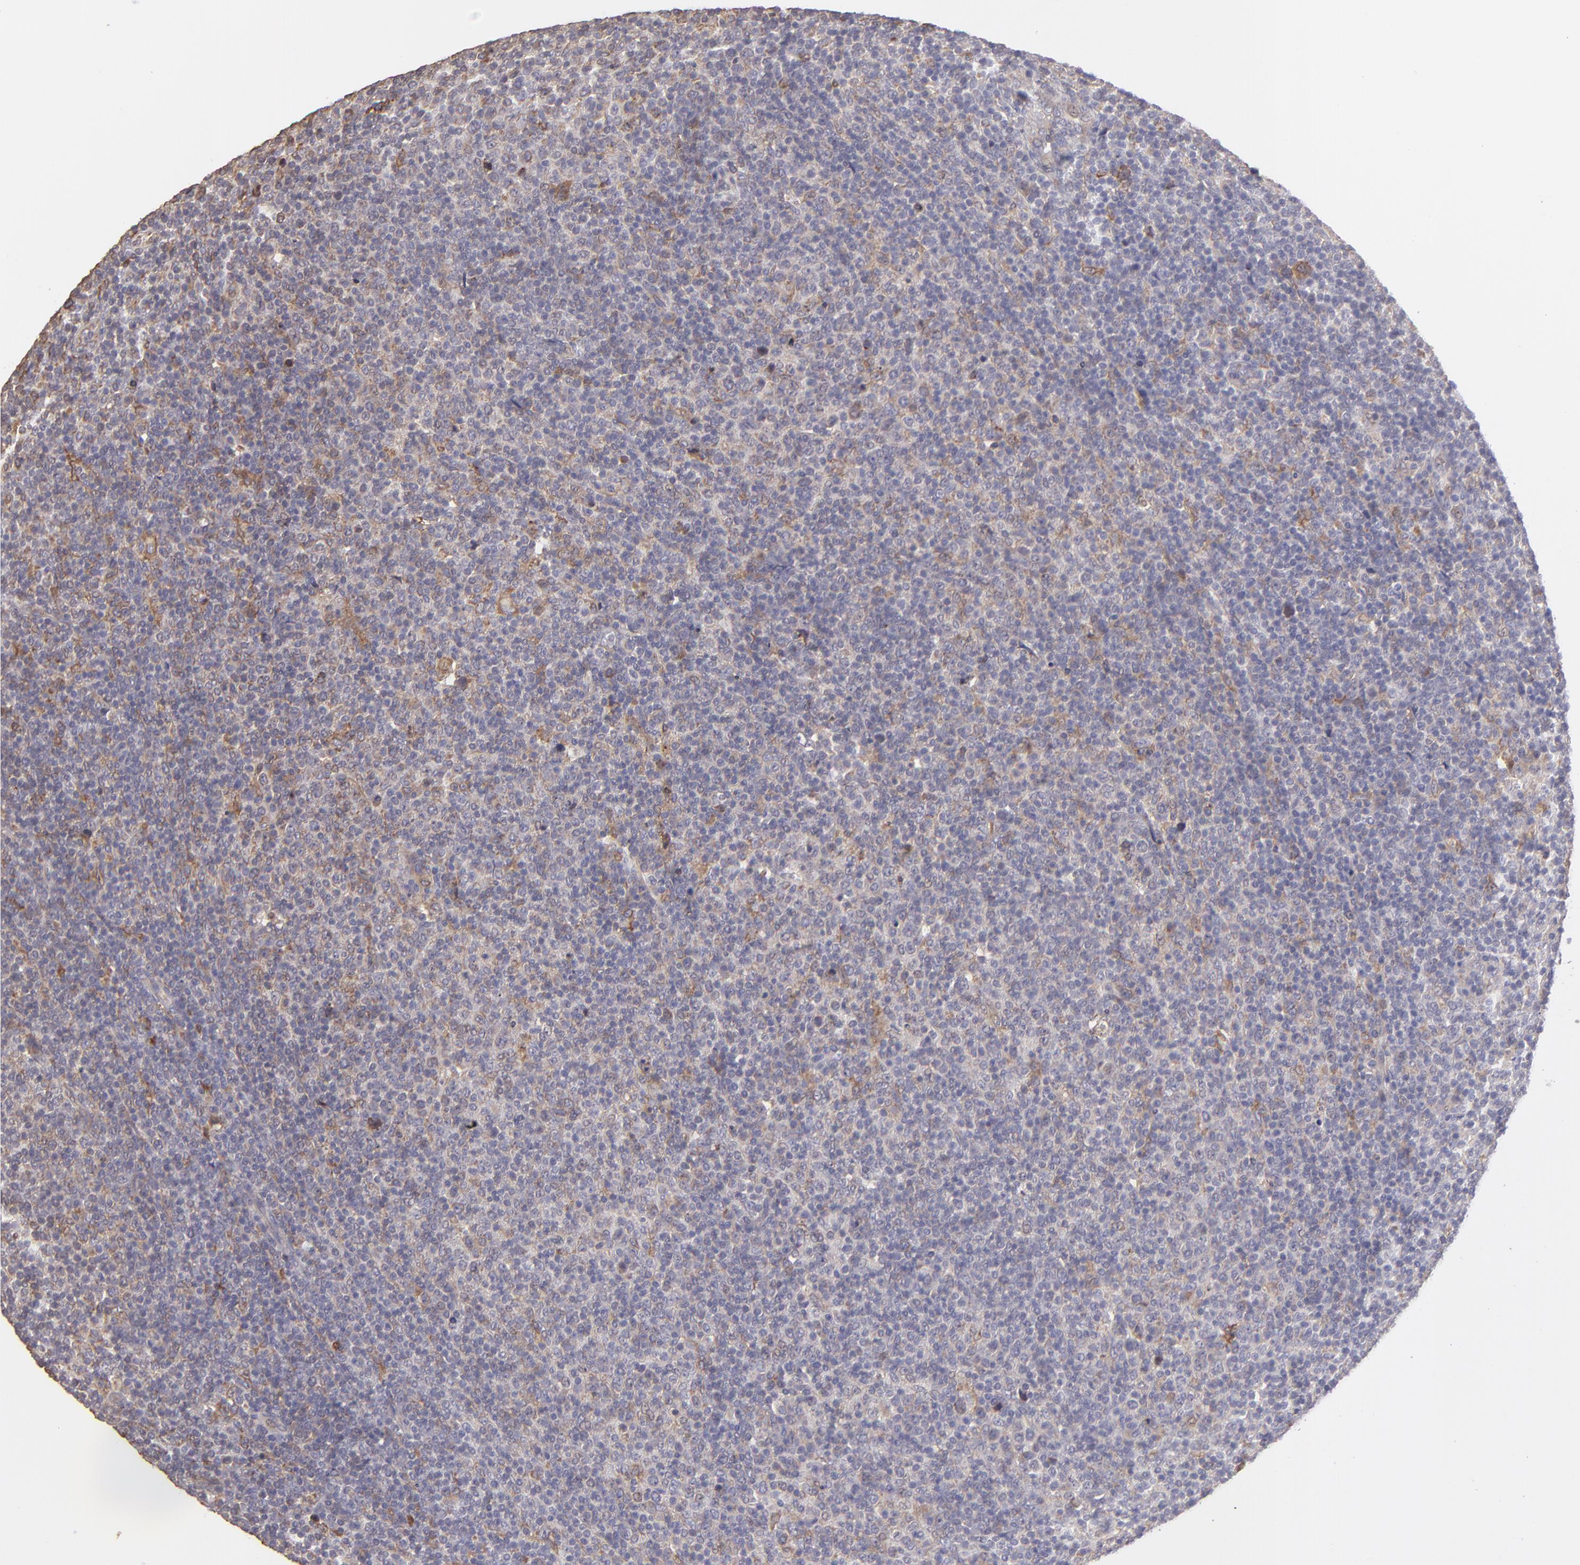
{"staining": {"intensity": "weak", "quantity": "25%-75%", "location": "cytoplasmic/membranous"}, "tissue": "lymphoma", "cell_type": "Tumor cells", "image_type": "cancer", "snomed": [{"axis": "morphology", "description": "Malignant lymphoma, non-Hodgkin's type, Low grade"}, {"axis": "topography", "description": "Lymph node"}], "caption": "High-magnification brightfield microscopy of lymphoma stained with DAB (brown) and counterstained with hematoxylin (blue). tumor cells exhibit weak cytoplasmic/membranous expression is seen in approximately25%-75% of cells.", "gene": "CALR", "patient": {"sex": "male", "age": 70}}